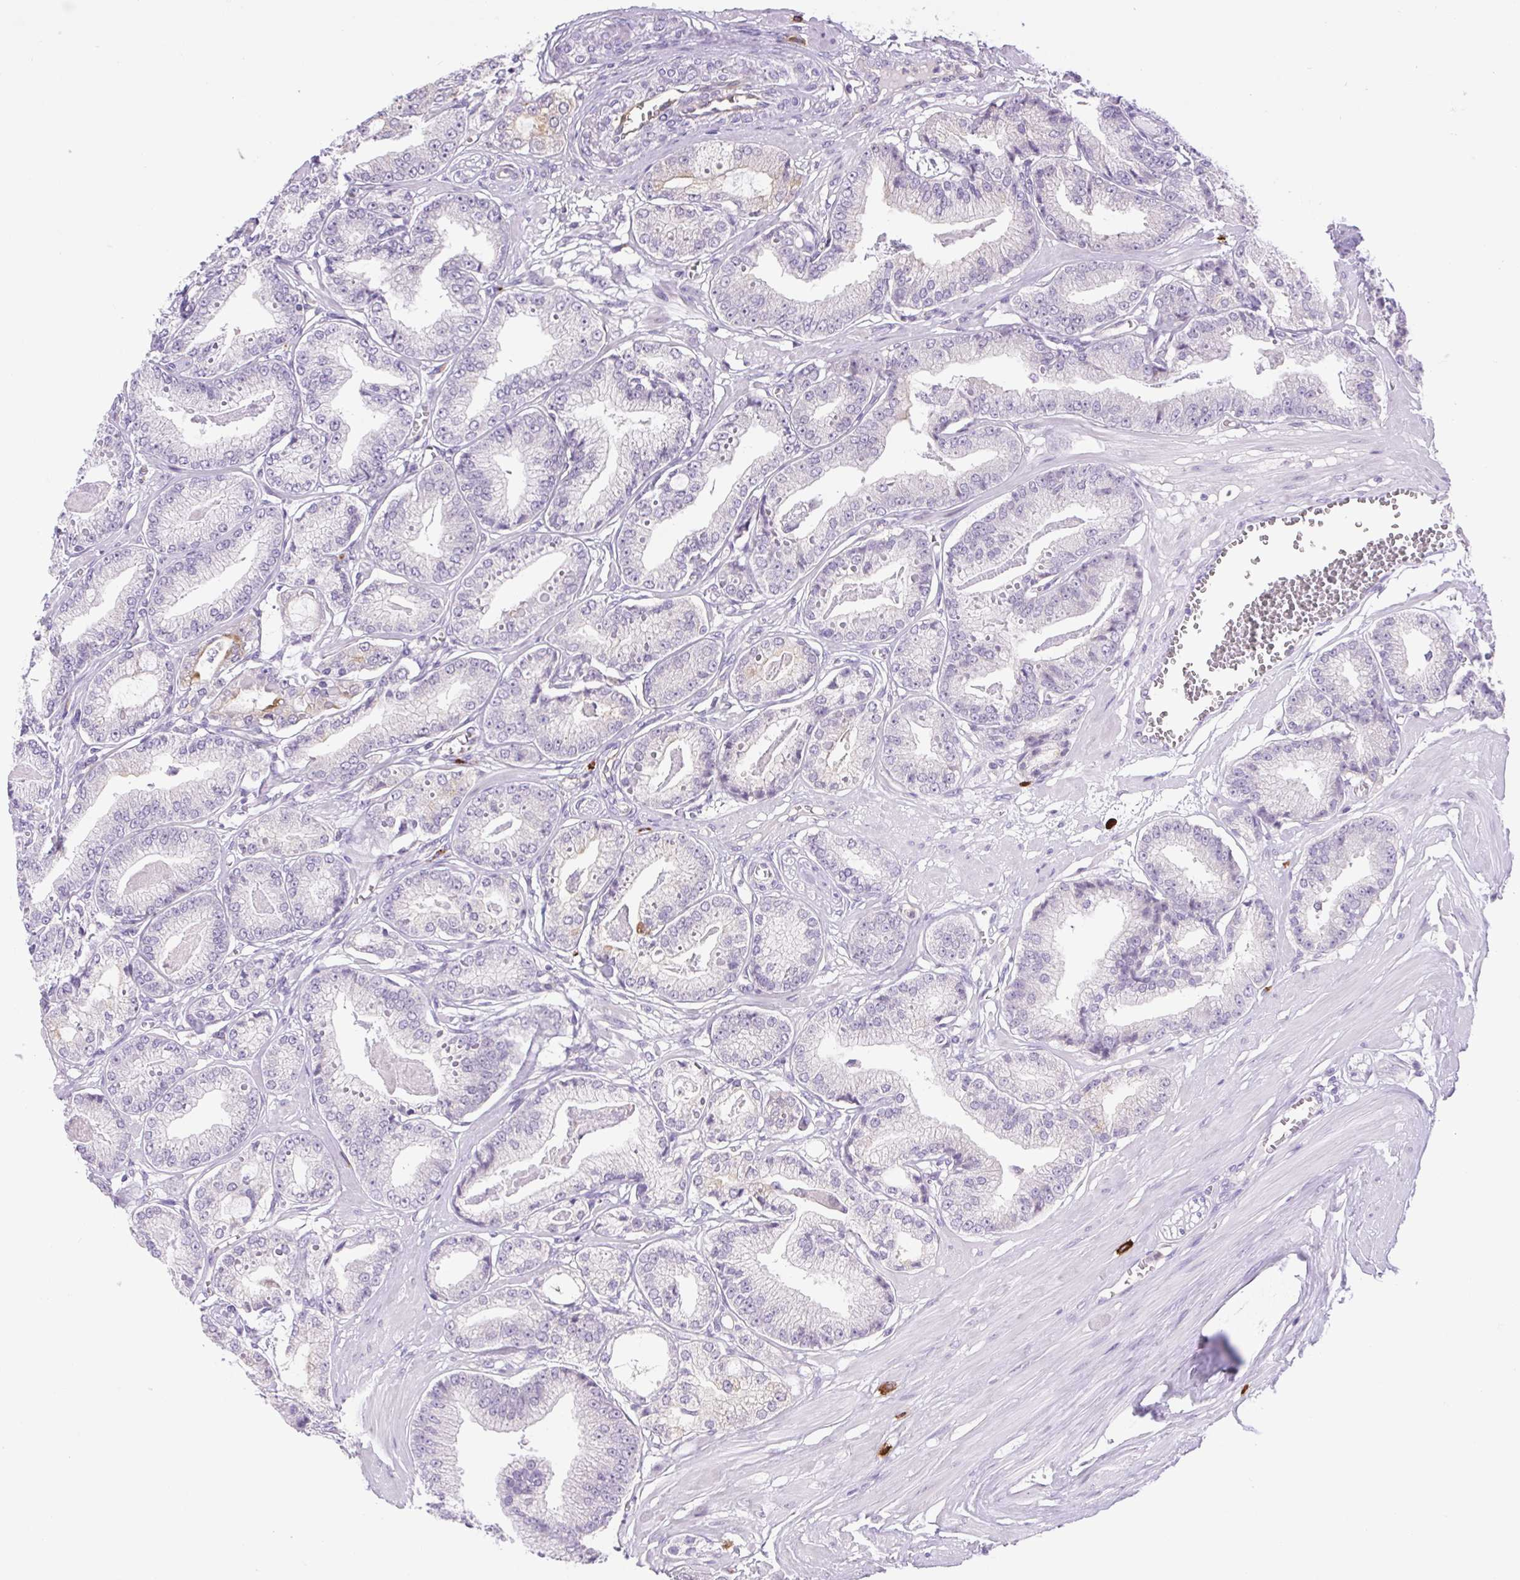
{"staining": {"intensity": "negative", "quantity": "none", "location": "none"}, "tissue": "prostate cancer", "cell_type": "Tumor cells", "image_type": "cancer", "snomed": [{"axis": "morphology", "description": "Adenocarcinoma, High grade"}, {"axis": "topography", "description": "Prostate"}], "caption": "Tumor cells are negative for protein expression in human adenocarcinoma (high-grade) (prostate).", "gene": "FAM177B", "patient": {"sex": "male", "age": 71}}